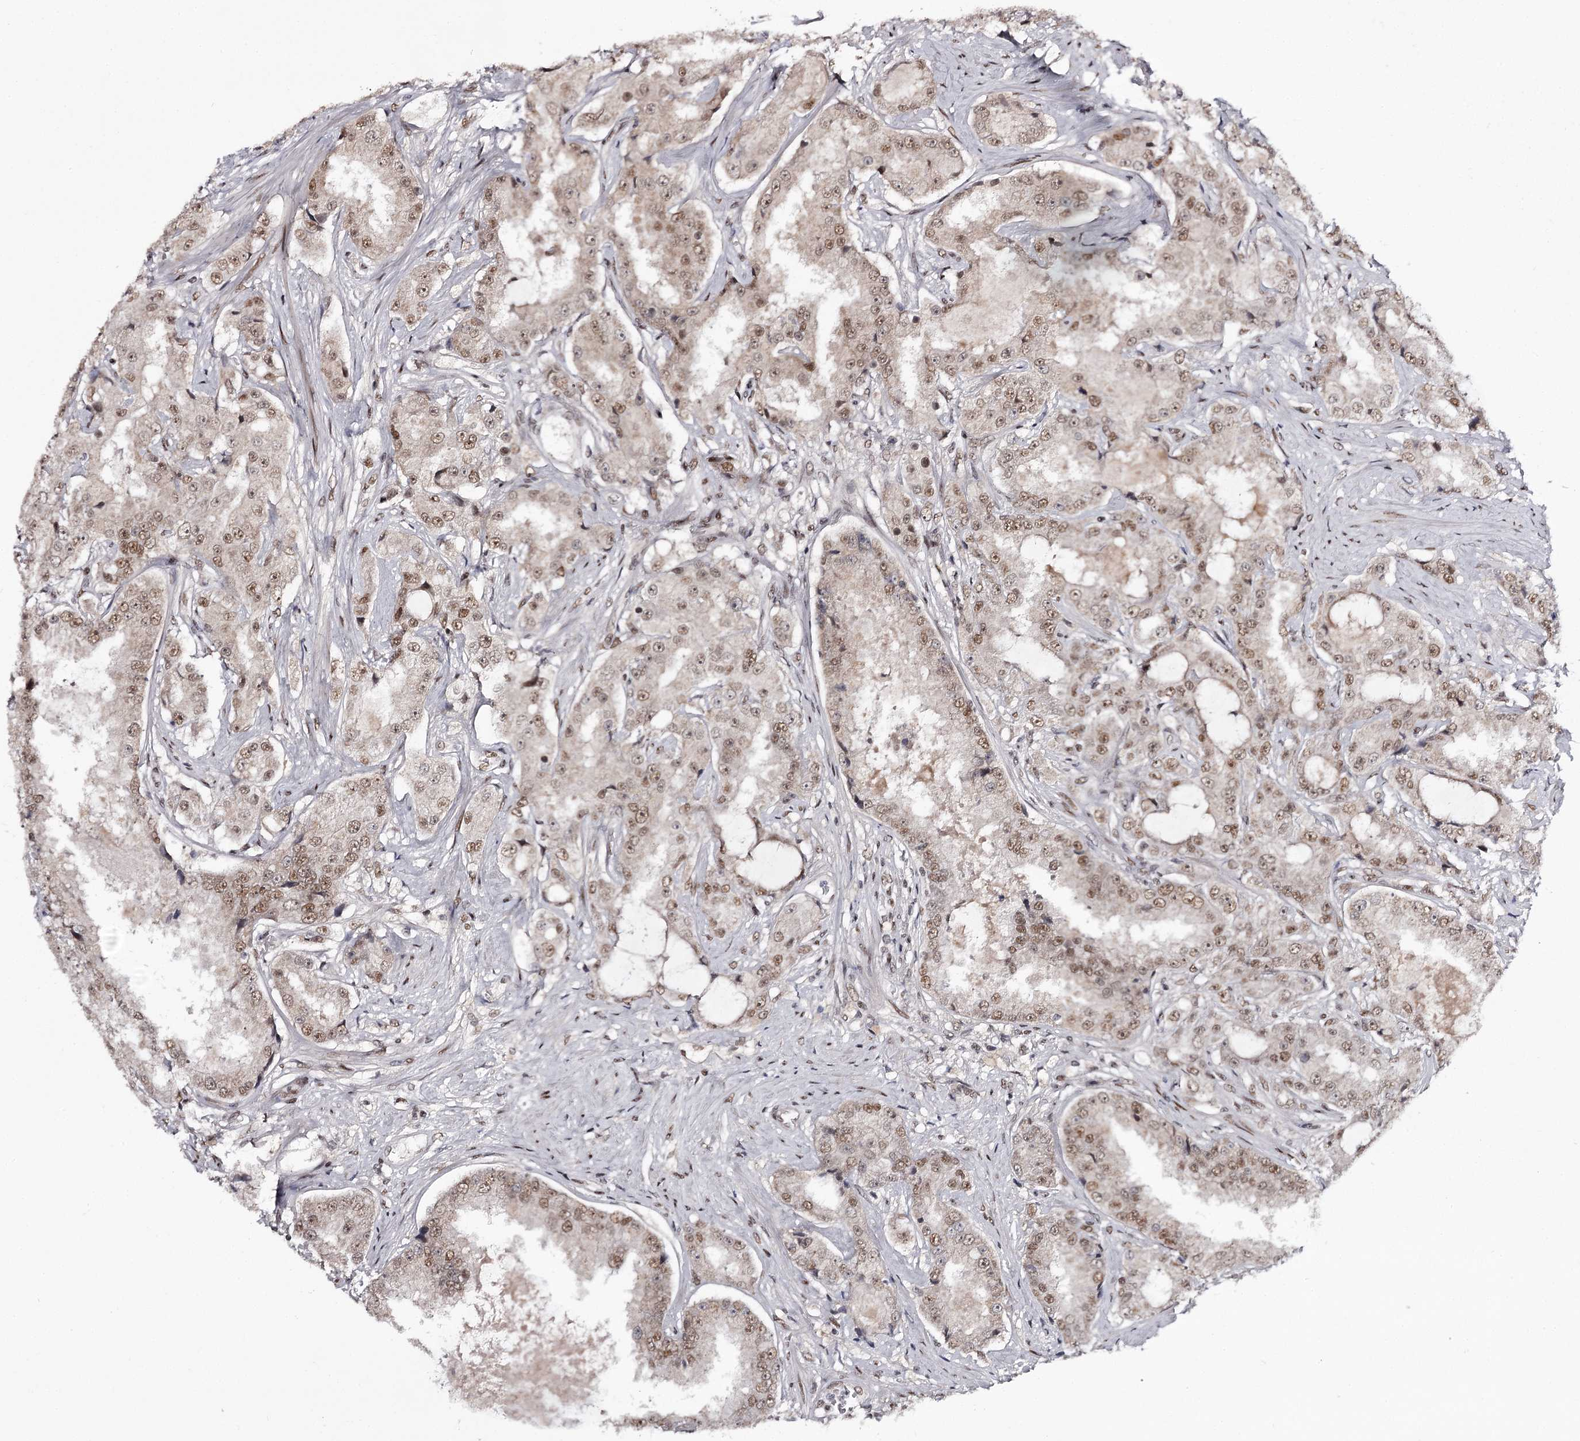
{"staining": {"intensity": "weak", "quantity": ">75%", "location": "nuclear"}, "tissue": "prostate cancer", "cell_type": "Tumor cells", "image_type": "cancer", "snomed": [{"axis": "morphology", "description": "Adenocarcinoma, High grade"}, {"axis": "topography", "description": "Prostate"}], "caption": "Human prostate cancer (adenocarcinoma (high-grade)) stained with a protein marker displays weak staining in tumor cells.", "gene": "TTC33", "patient": {"sex": "male", "age": 73}}